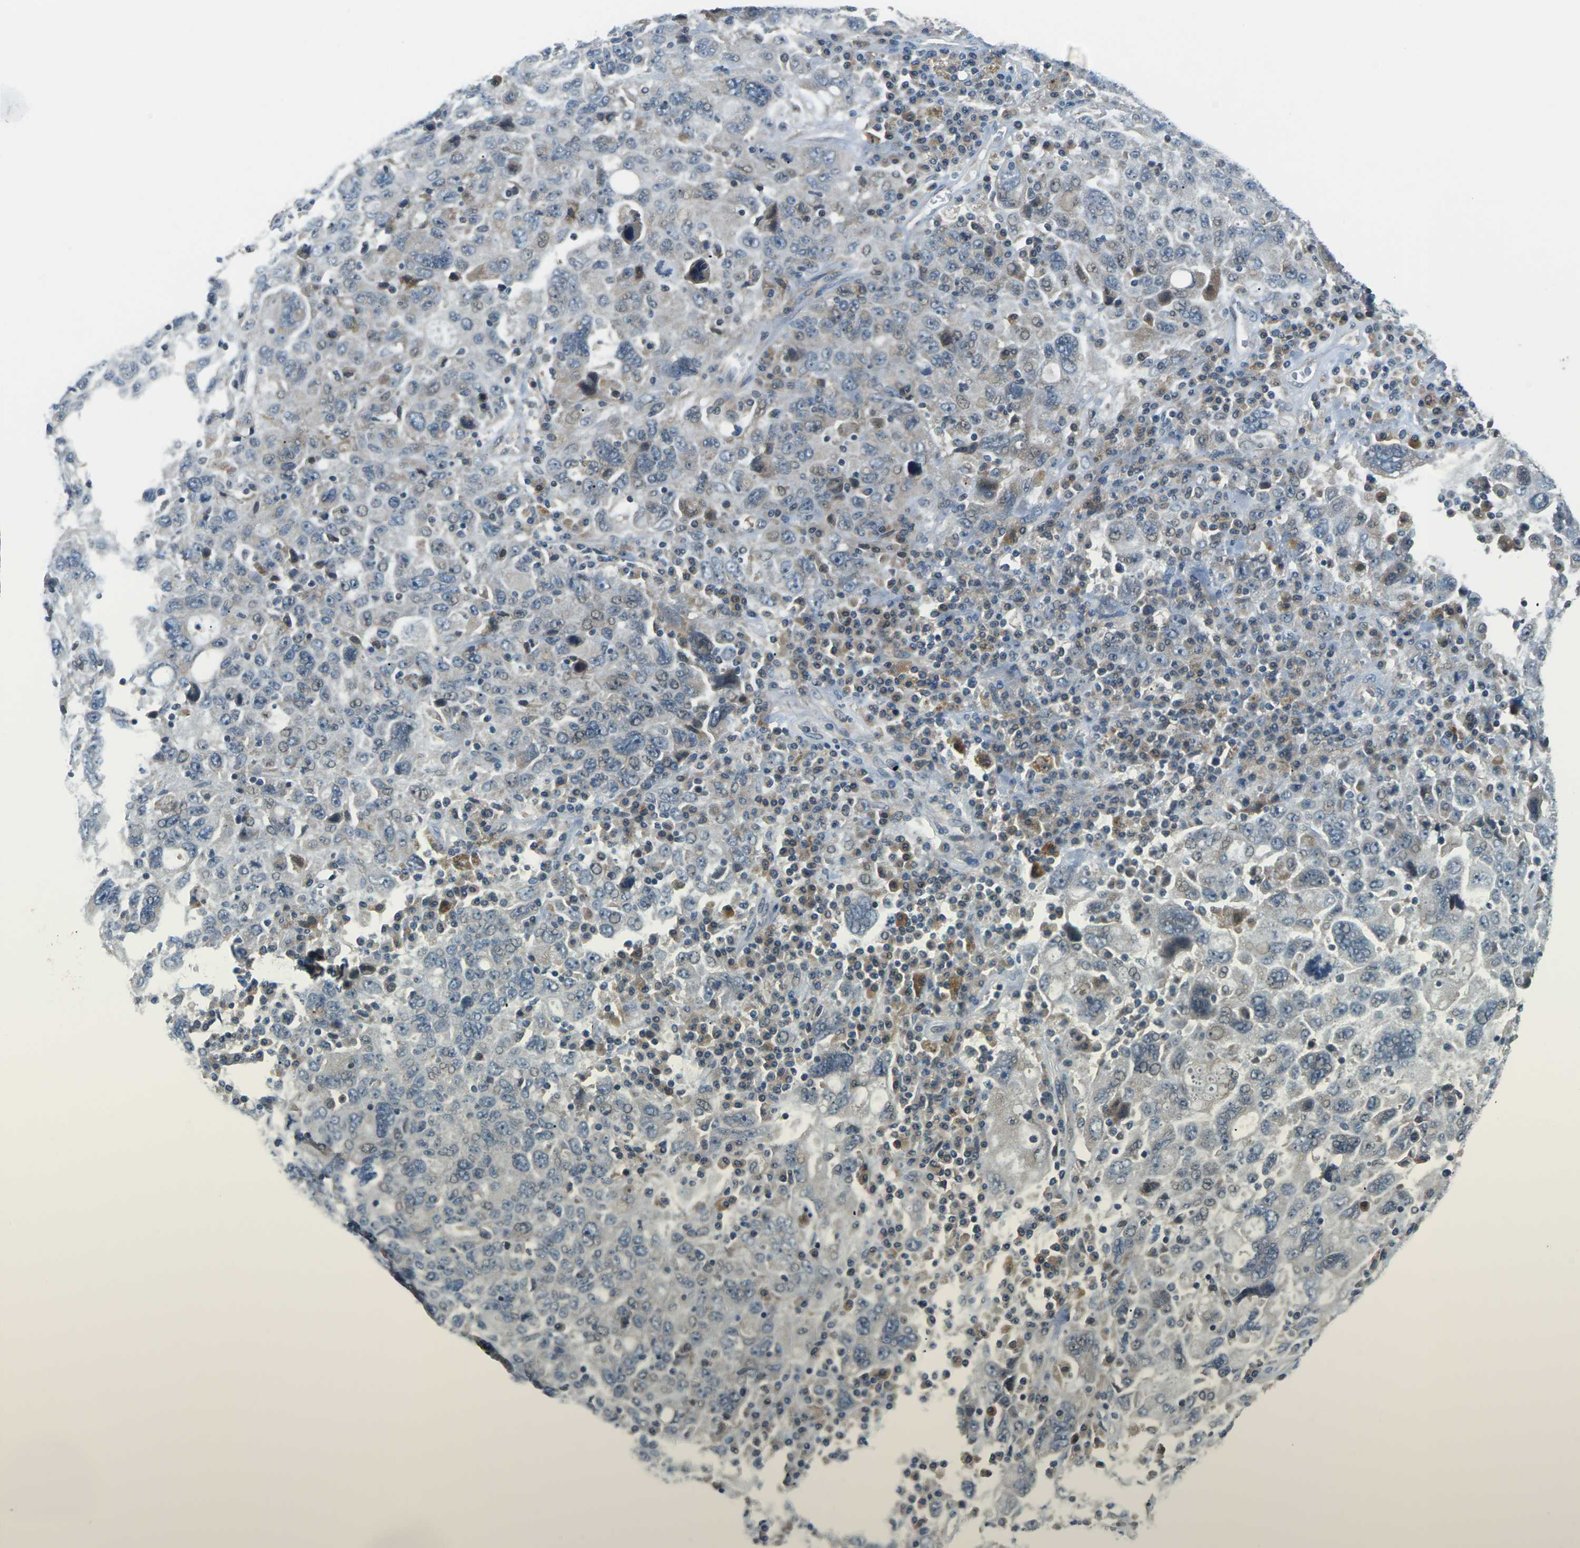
{"staining": {"intensity": "negative", "quantity": "none", "location": "none"}, "tissue": "ovarian cancer", "cell_type": "Tumor cells", "image_type": "cancer", "snomed": [{"axis": "morphology", "description": "Carcinoma, endometroid"}, {"axis": "topography", "description": "Ovary"}], "caption": "Immunohistochemical staining of human ovarian cancer demonstrates no significant staining in tumor cells.", "gene": "SLC13A3", "patient": {"sex": "female", "age": 62}}